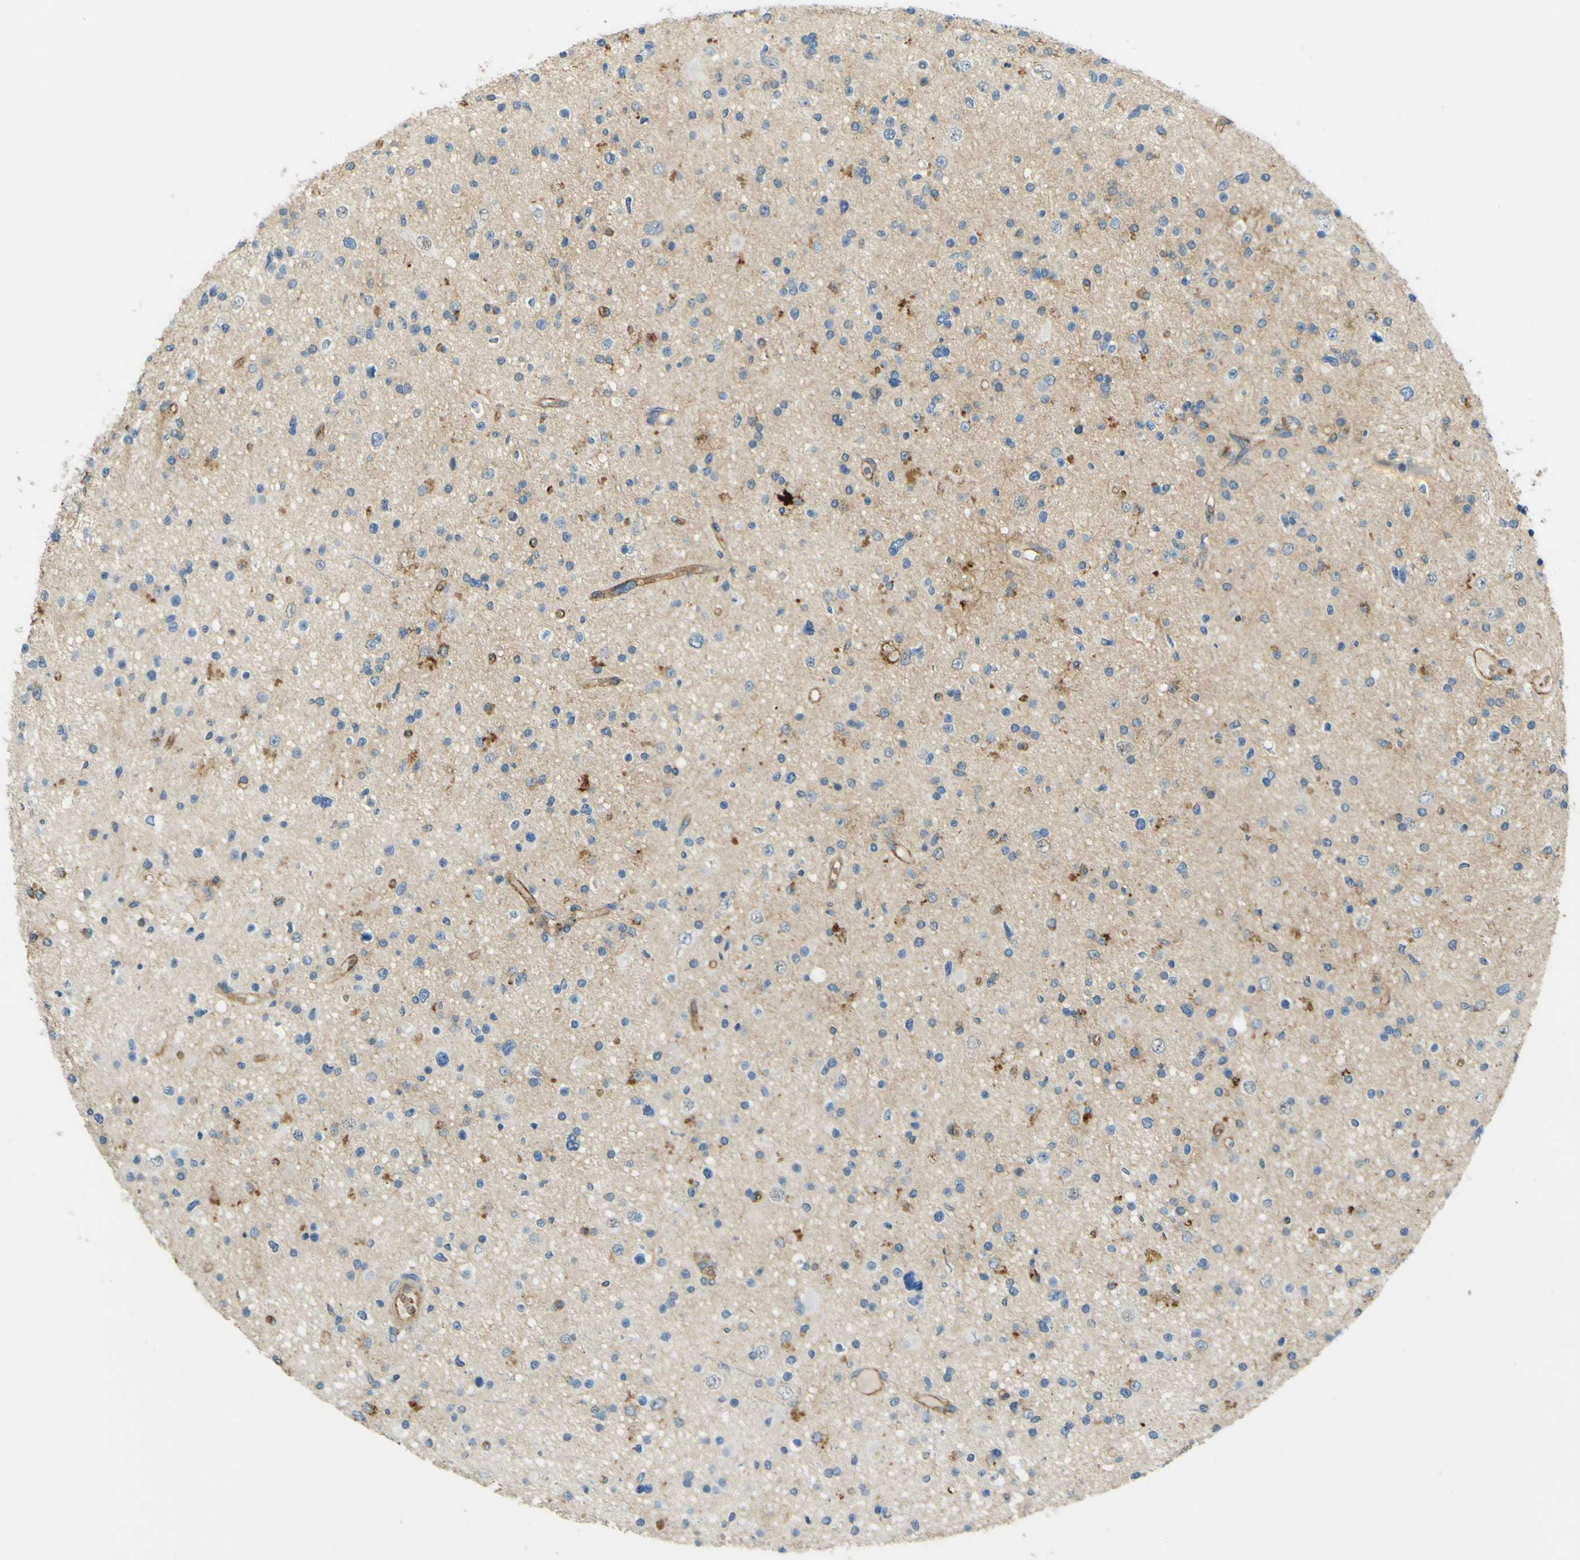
{"staining": {"intensity": "negative", "quantity": "none", "location": "none"}, "tissue": "glioma", "cell_type": "Tumor cells", "image_type": "cancer", "snomed": [{"axis": "morphology", "description": "Glioma, malignant, High grade"}, {"axis": "topography", "description": "Brain"}], "caption": "This is an IHC histopathology image of glioma. There is no staining in tumor cells.", "gene": "PLXDC1", "patient": {"sex": "male", "age": 33}}